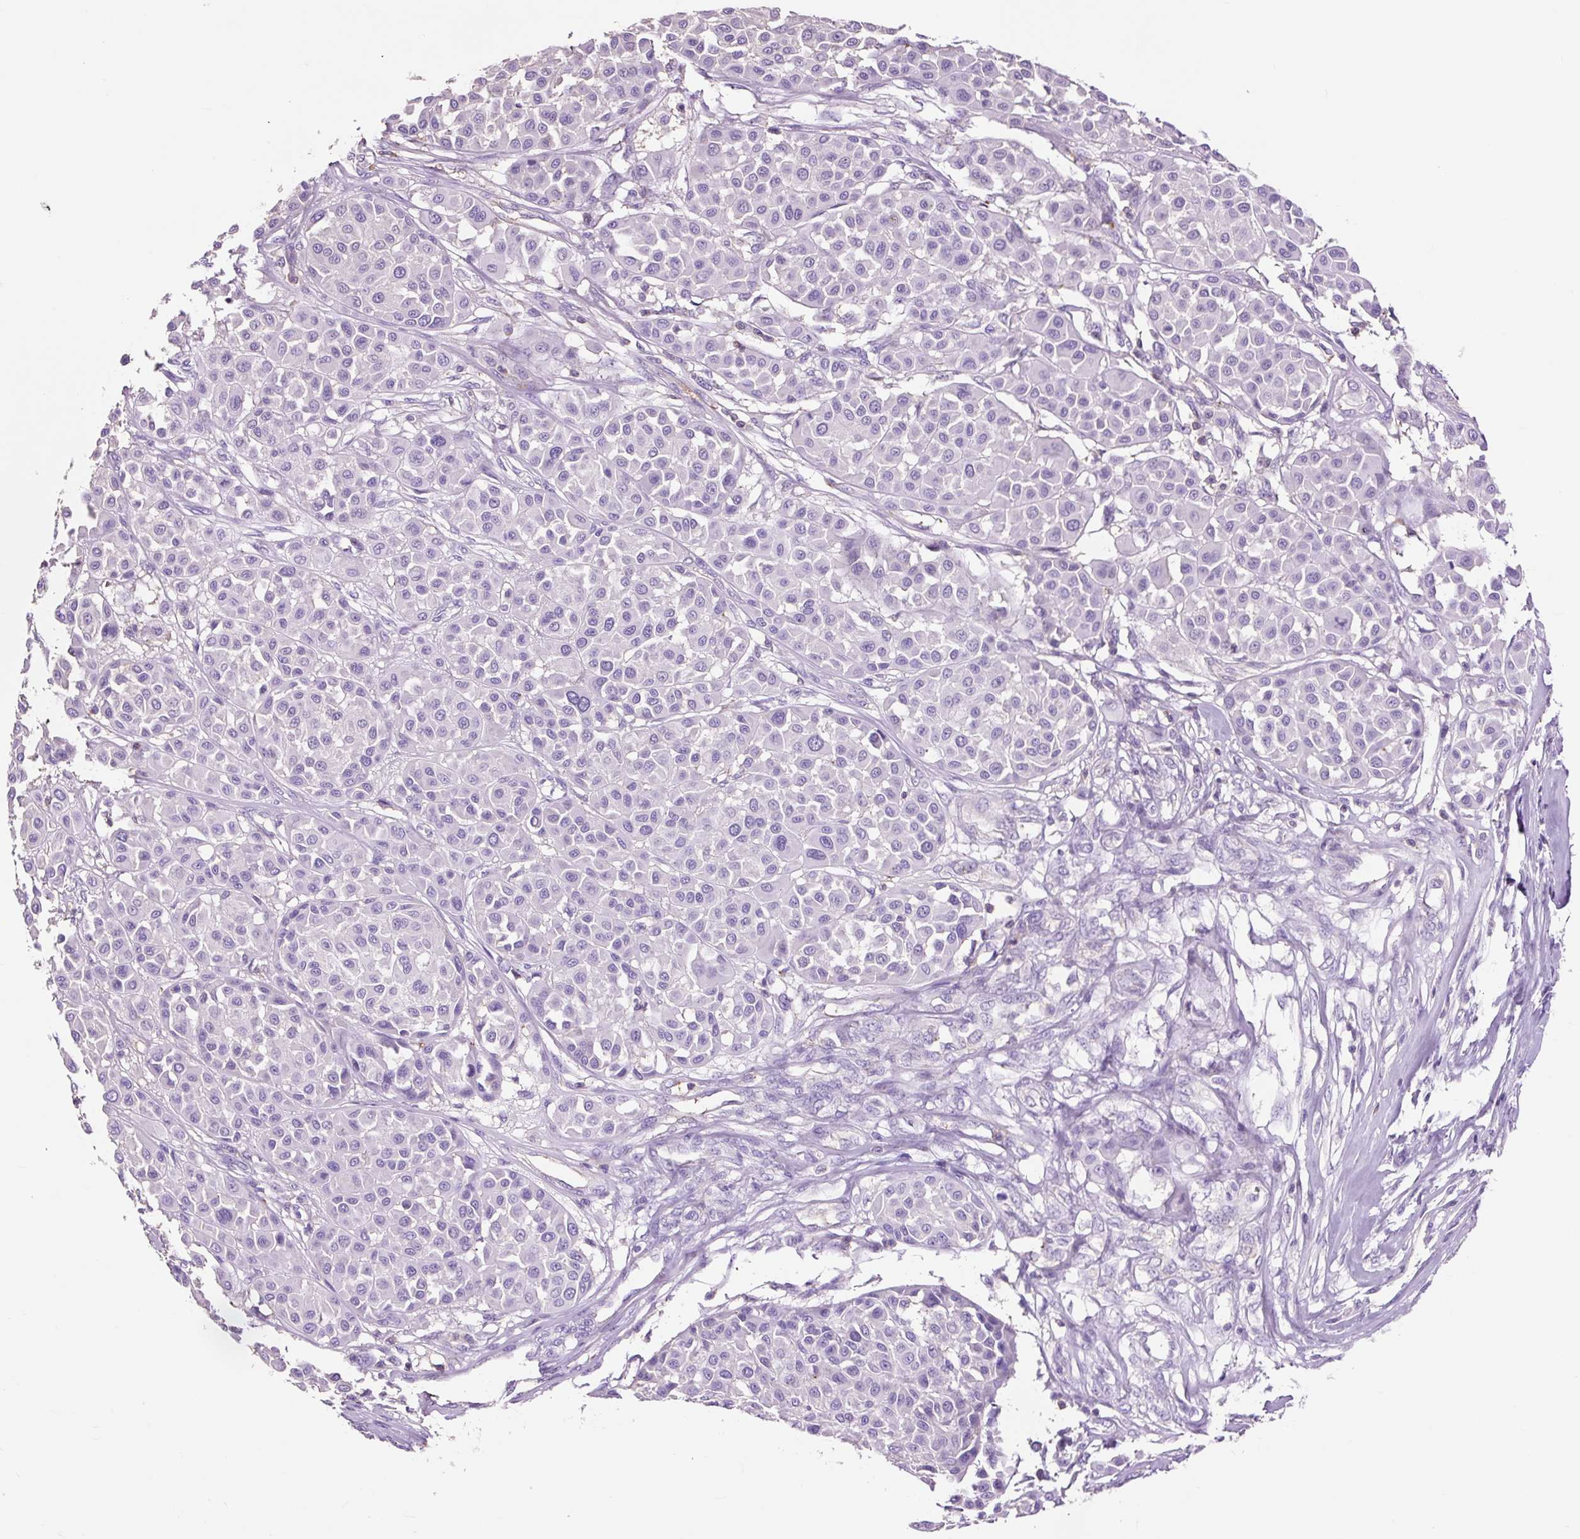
{"staining": {"intensity": "negative", "quantity": "none", "location": "none"}, "tissue": "melanoma", "cell_type": "Tumor cells", "image_type": "cancer", "snomed": [{"axis": "morphology", "description": "Malignant melanoma, Metastatic site"}, {"axis": "topography", "description": "Soft tissue"}], "caption": "IHC of human malignant melanoma (metastatic site) demonstrates no staining in tumor cells.", "gene": "OR10A7", "patient": {"sex": "male", "age": 41}}